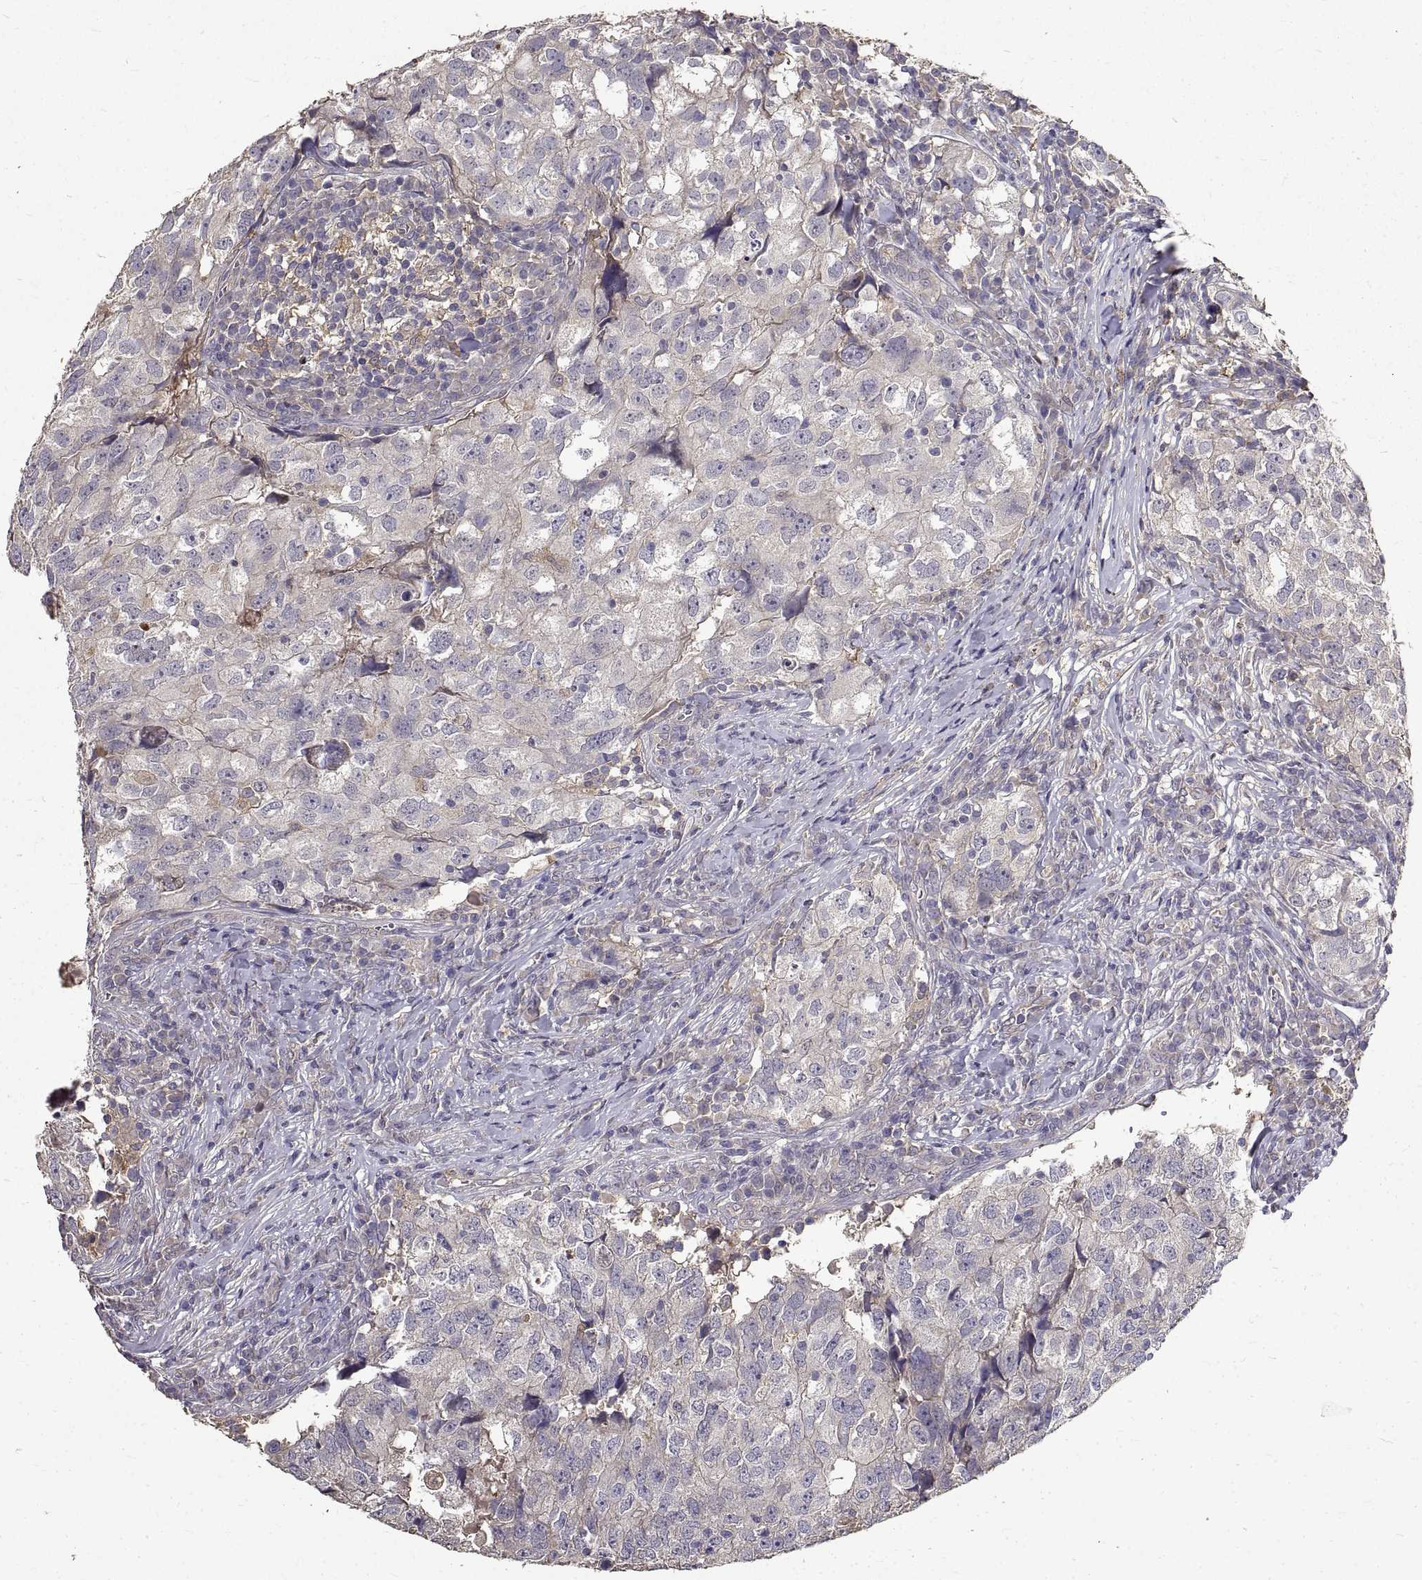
{"staining": {"intensity": "negative", "quantity": "none", "location": "none"}, "tissue": "breast cancer", "cell_type": "Tumor cells", "image_type": "cancer", "snomed": [{"axis": "morphology", "description": "Duct carcinoma"}, {"axis": "topography", "description": "Breast"}], "caption": "Tumor cells show no significant staining in breast cancer.", "gene": "PEA15", "patient": {"sex": "female", "age": 30}}